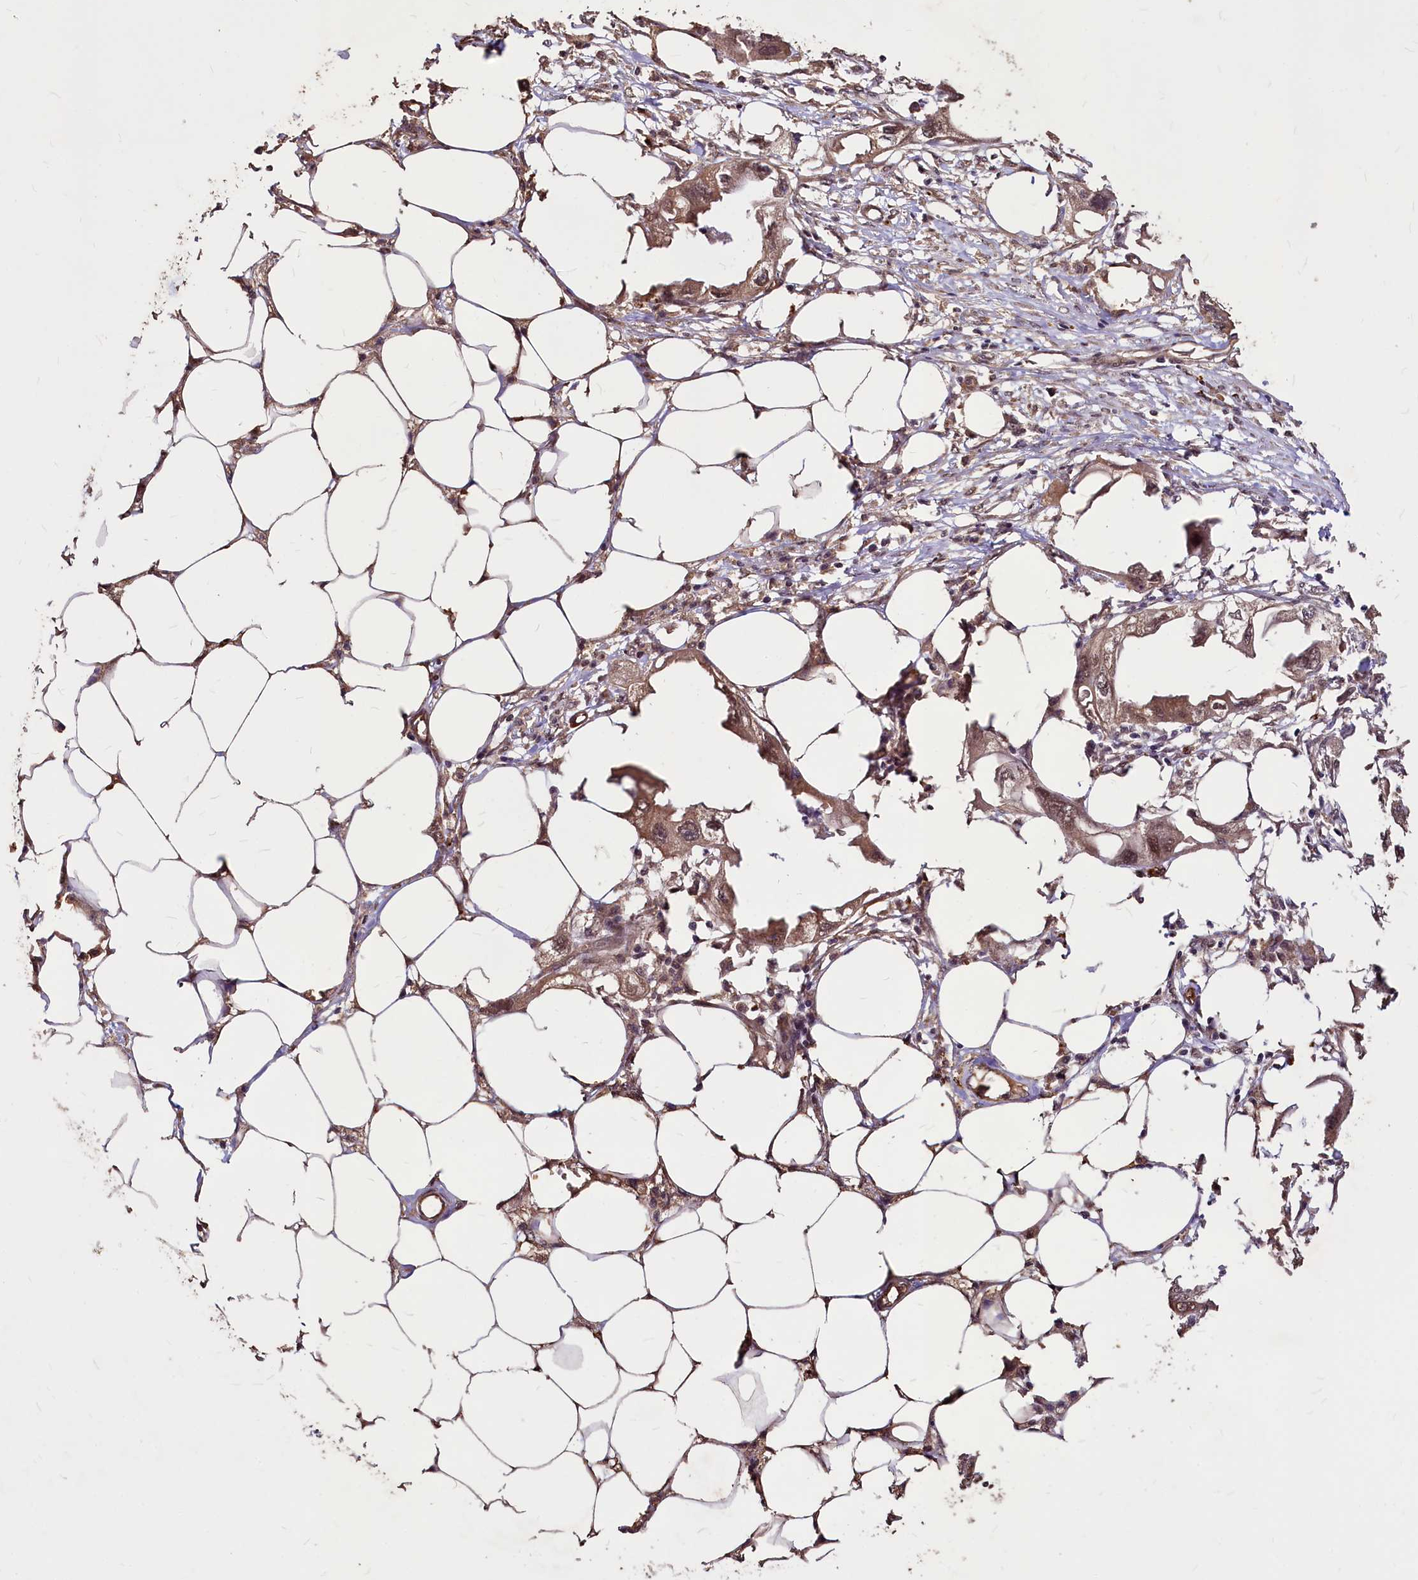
{"staining": {"intensity": "moderate", "quantity": ">75%", "location": "cytoplasmic/membranous,nuclear"}, "tissue": "endometrial cancer", "cell_type": "Tumor cells", "image_type": "cancer", "snomed": [{"axis": "morphology", "description": "Adenocarcinoma, NOS"}, {"axis": "morphology", "description": "Adenocarcinoma, metastatic, NOS"}, {"axis": "topography", "description": "Adipose tissue"}, {"axis": "topography", "description": "Endometrium"}], "caption": "There is medium levels of moderate cytoplasmic/membranous and nuclear expression in tumor cells of endometrial adenocarcinoma, as demonstrated by immunohistochemical staining (brown color).", "gene": "VPS51", "patient": {"sex": "female", "age": 67}}